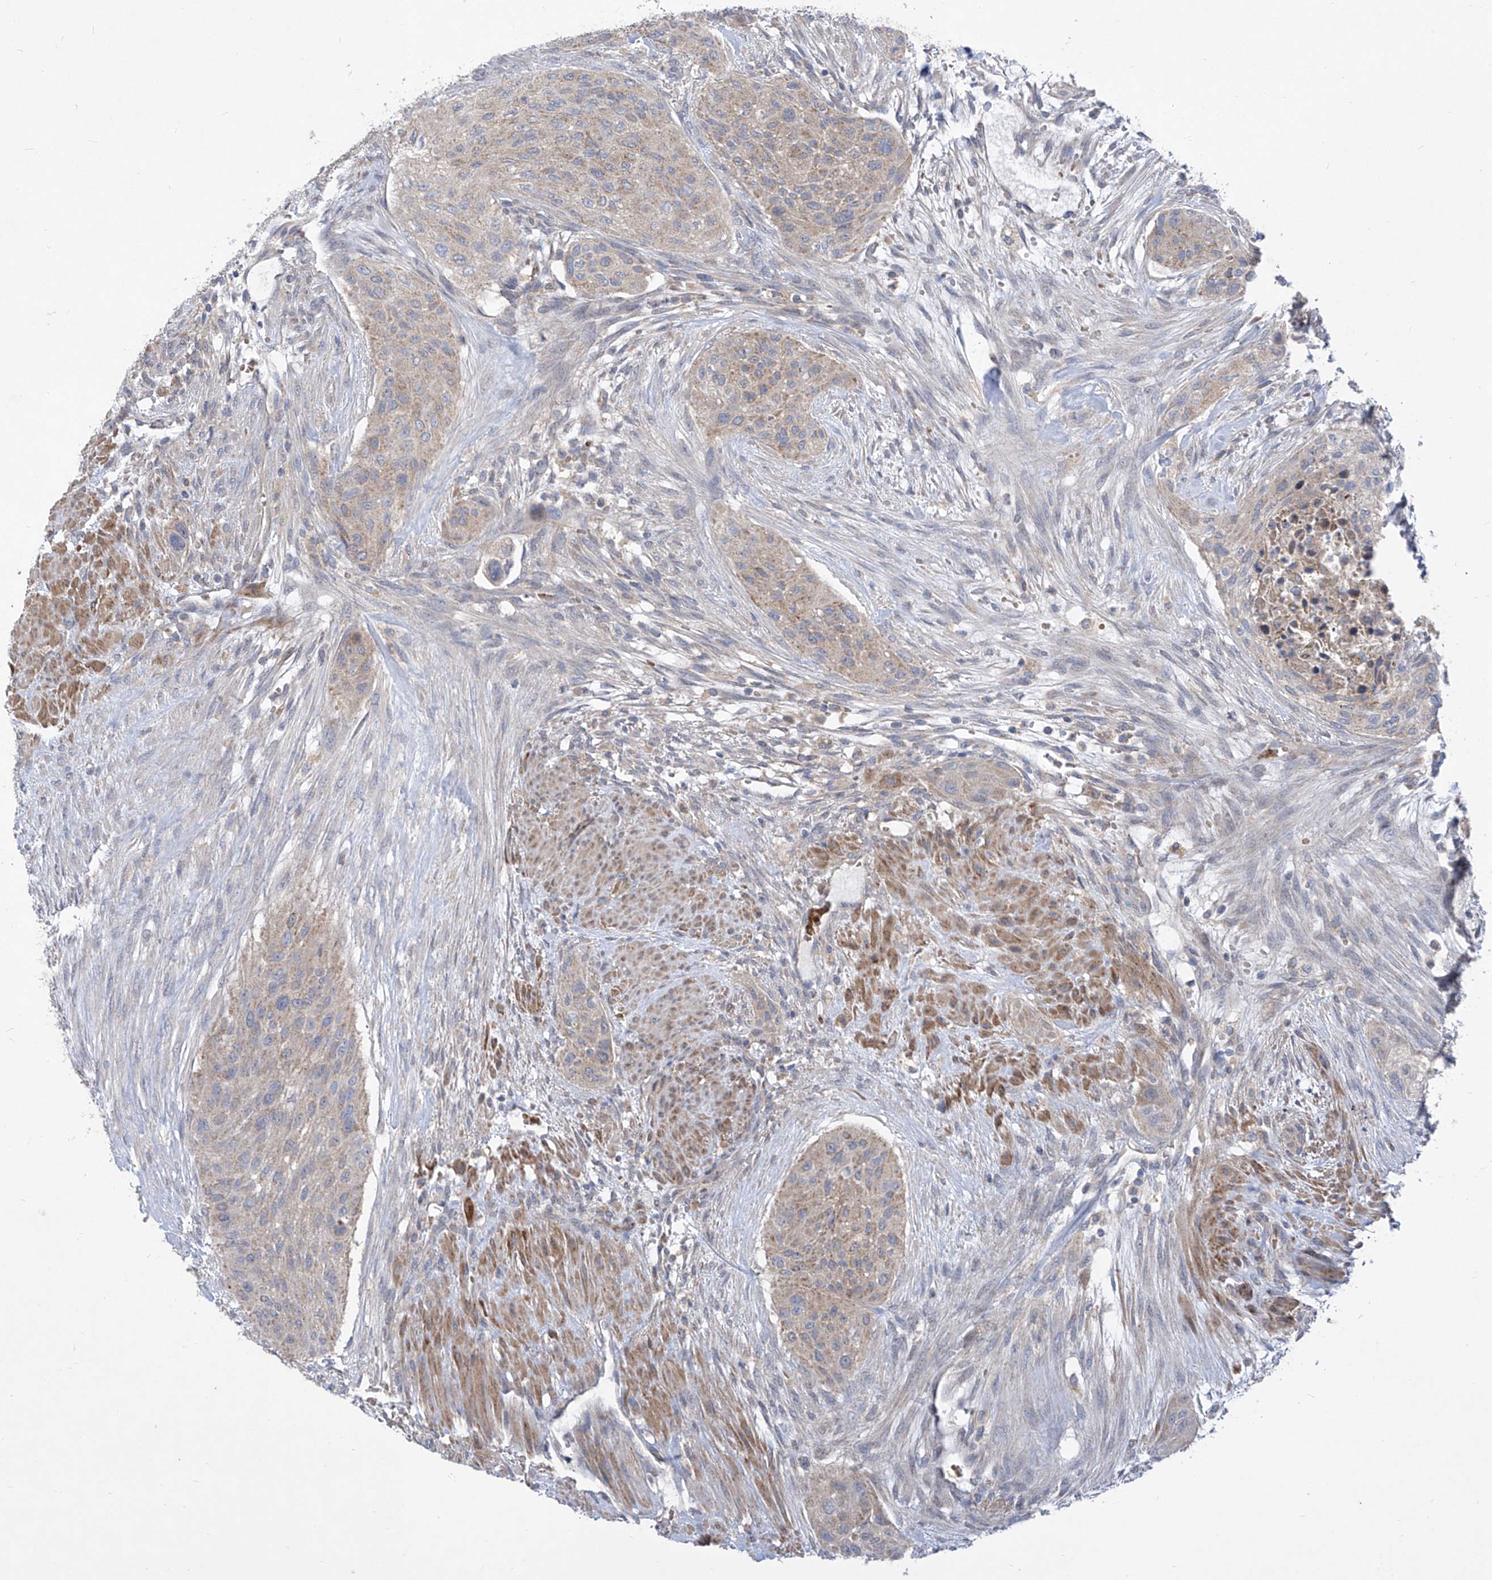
{"staining": {"intensity": "negative", "quantity": "none", "location": "none"}, "tissue": "urothelial cancer", "cell_type": "Tumor cells", "image_type": "cancer", "snomed": [{"axis": "morphology", "description": "Urothelial carcinoma, High grade"}, {"axis": "topography", "description": "Urinary bladder"}], "caption": "An IHC micrograph of high-grade urothelial carcinoma is shown. There is no staining in tumor cells of high-grade urothelial carcinoma.", "gene": "COQ3", "patient": {"sex": "male", "age": 35}}